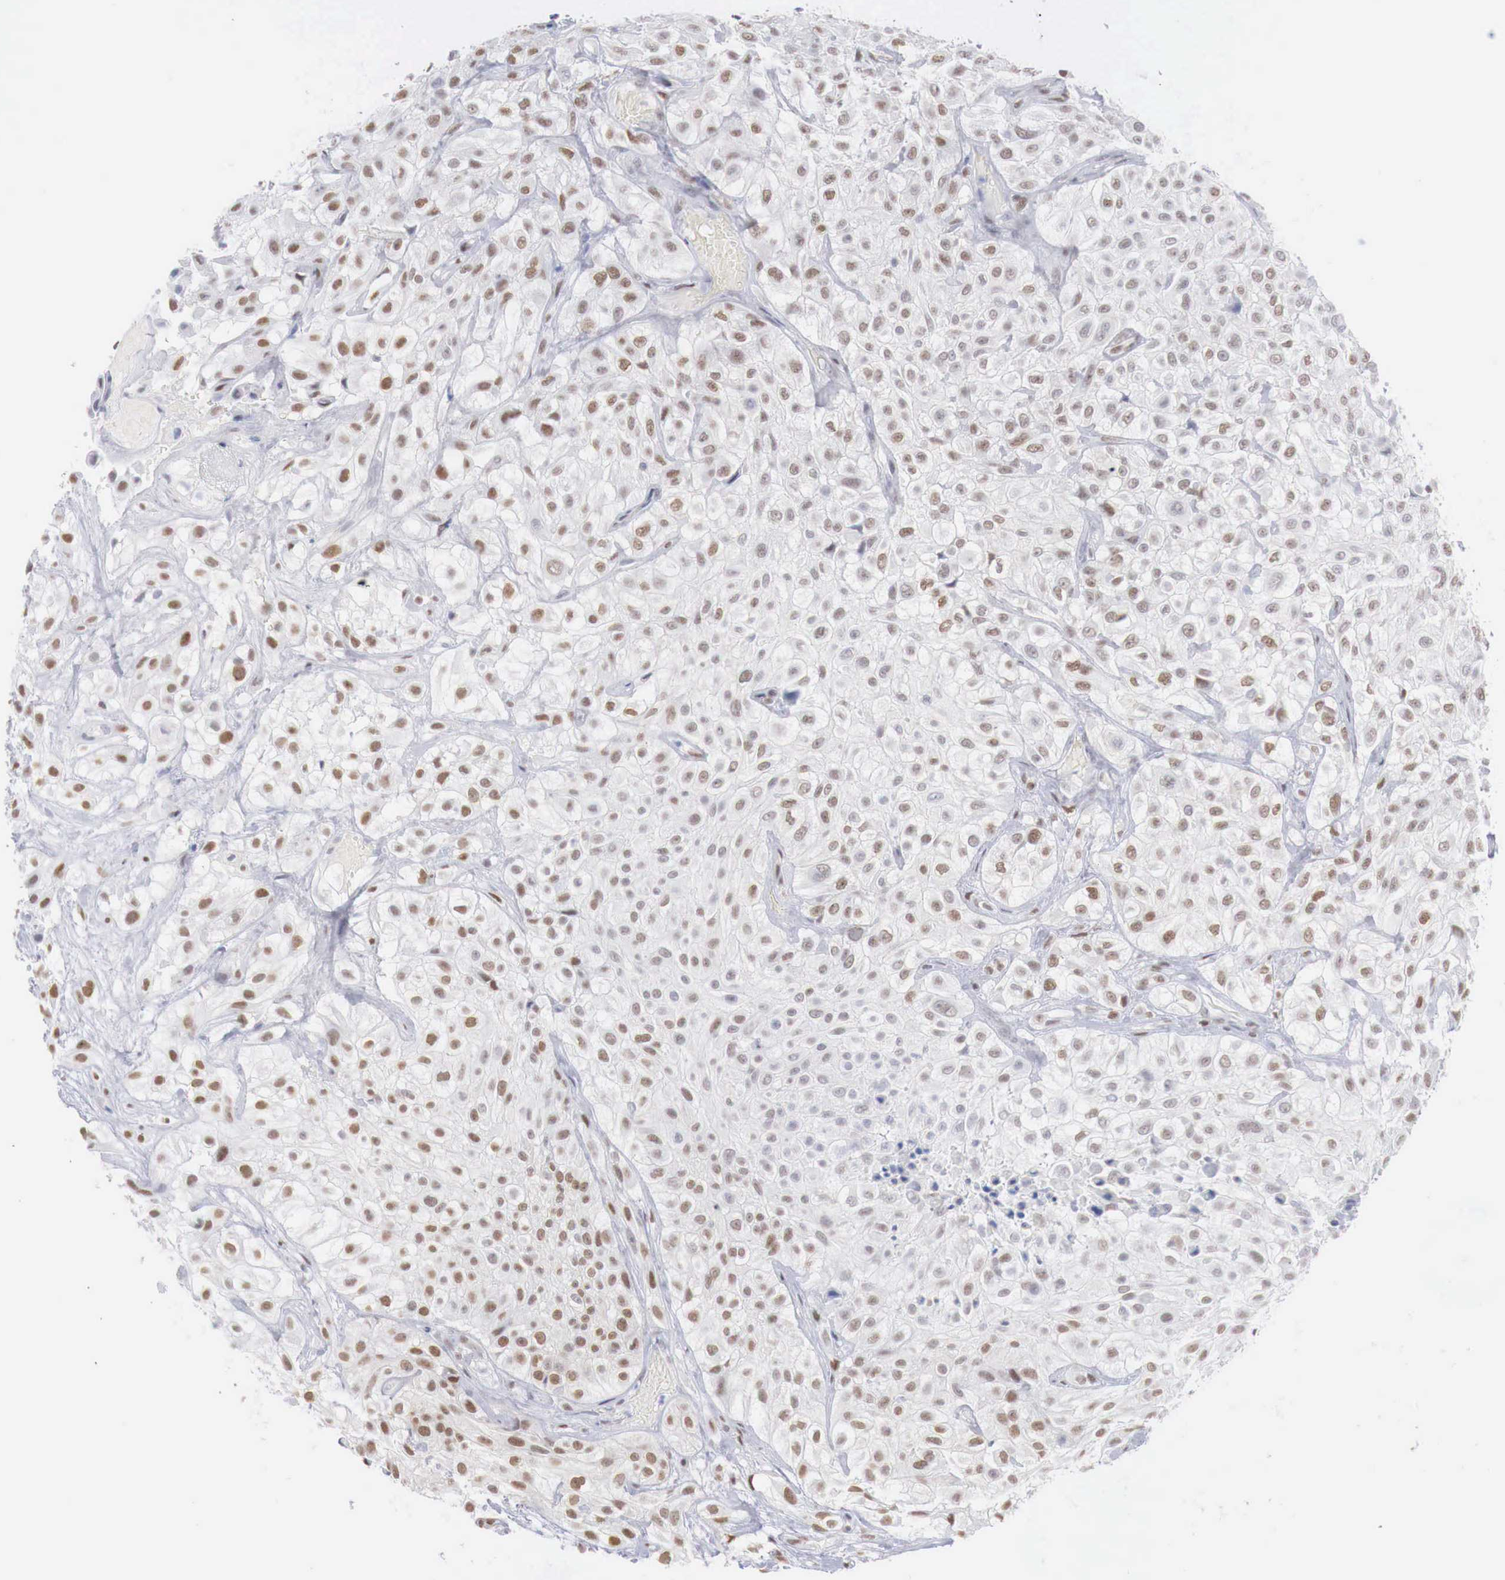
{"staining": {"intensity": "moderate", "quantity": "25%-75%", "location": "cytoplasmic/membranous"}, "tissue": "urothelial cancer", "cell_type": "Tumor cells", "image_type": "cancer", "snomed": [{"axis": "morphology", "description": "Urothelial carcinoma, High grade"}, {"axis": "topography", "description": "Urinary bladder"}], "caption": "Protein analysis of high-grade urothelial carcinoma tissue shows moderate cytoplasmic/membranous positivity in about 25%-75% of tumor cells. (DAB IHC with brightfield microscopy, high magnification).", "gene": "FOXP2", "patient": {"sex": "male", "age": 56}}